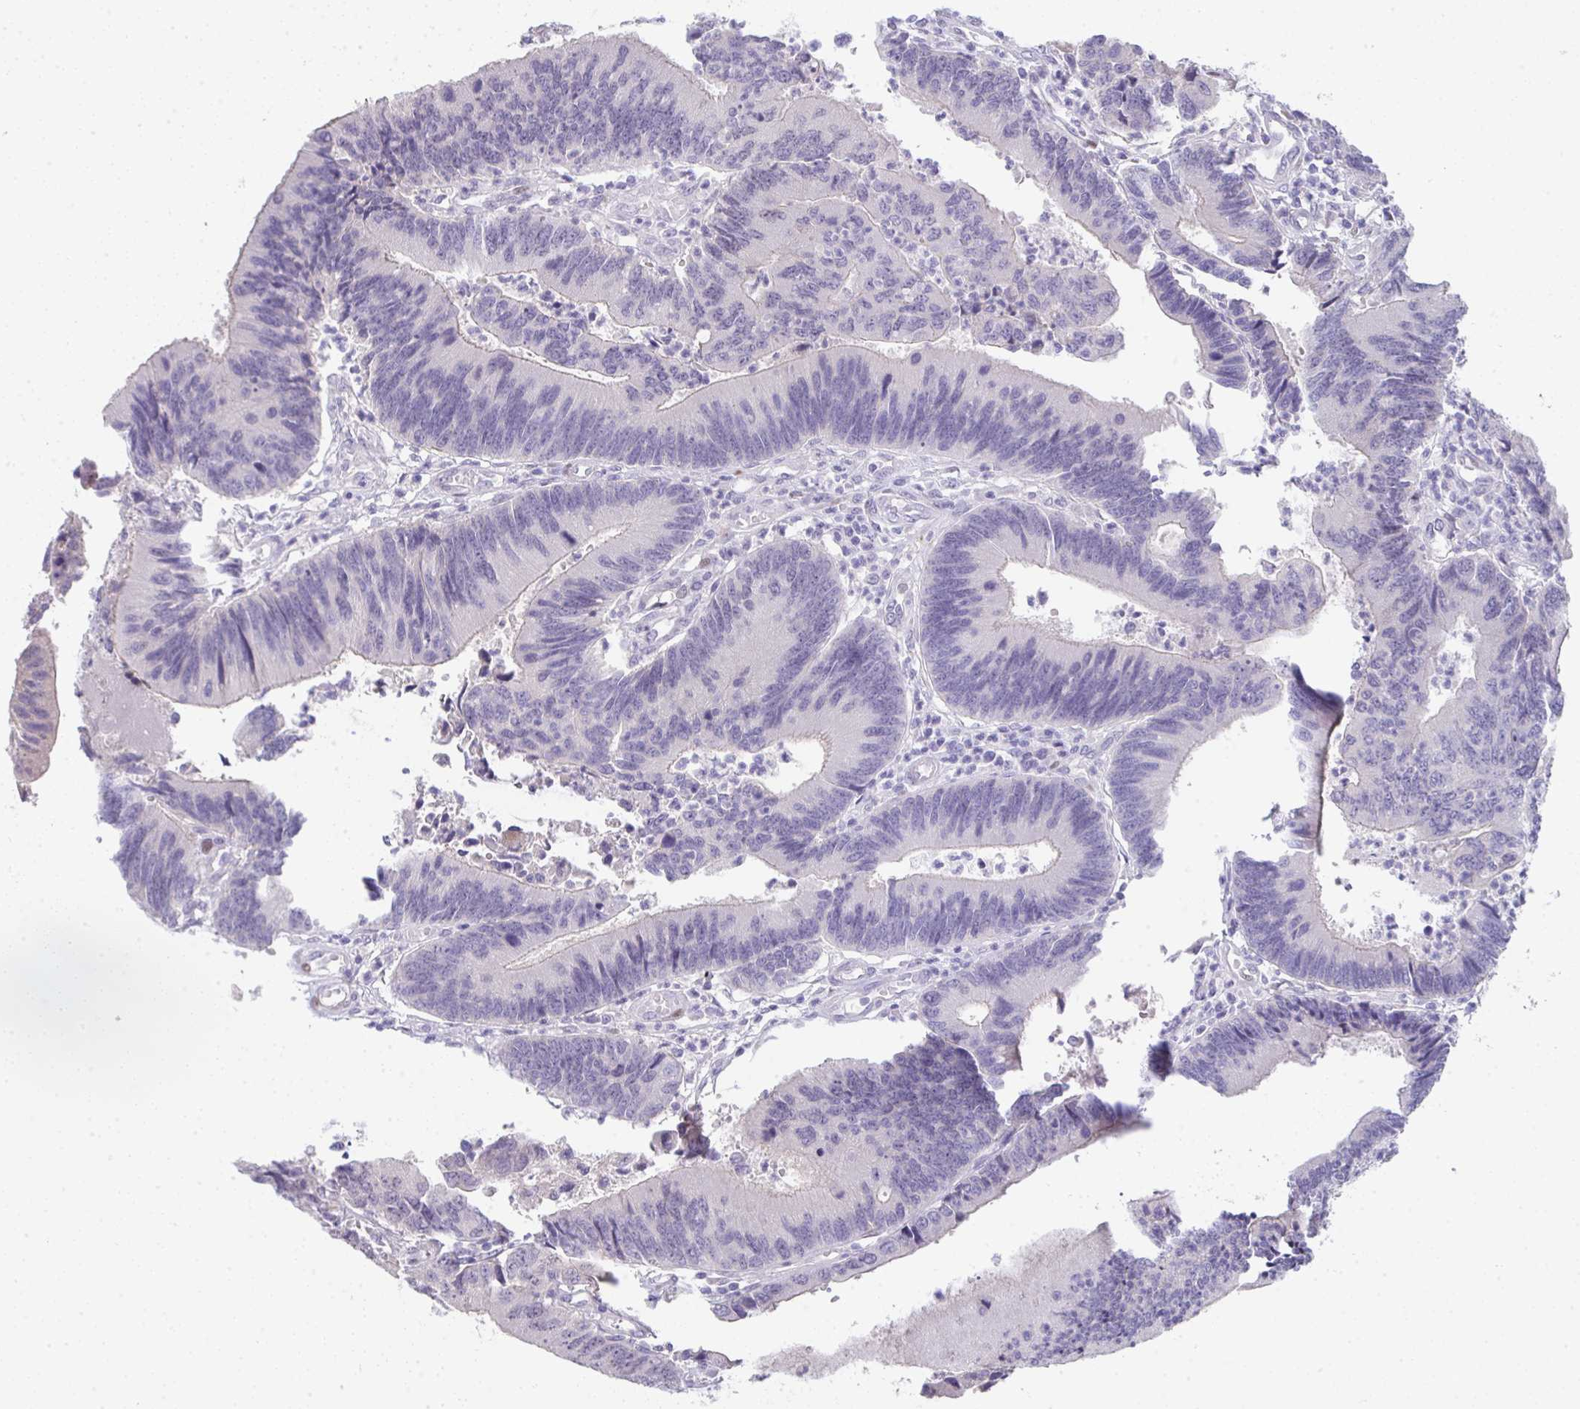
{"staining": {"intensity": "negative", "quantity": "none", "location": "none"}, "tissue": "colorectal cancer", "cell_type": "Tumor cells", "image_type": "cancer", "snomed": [{"axis": "morphology", "description": "Adenocarcinoma, NOS"}, {"axis": "topography", "description": "Colon"}], "caption": "Immunohistochemistry of human colorectal cancer (adenocarcinoma) exhibits no positivity in tumor cells.", "gene": "GALNT16", "patient": {"sex": "female", "age": 67}}